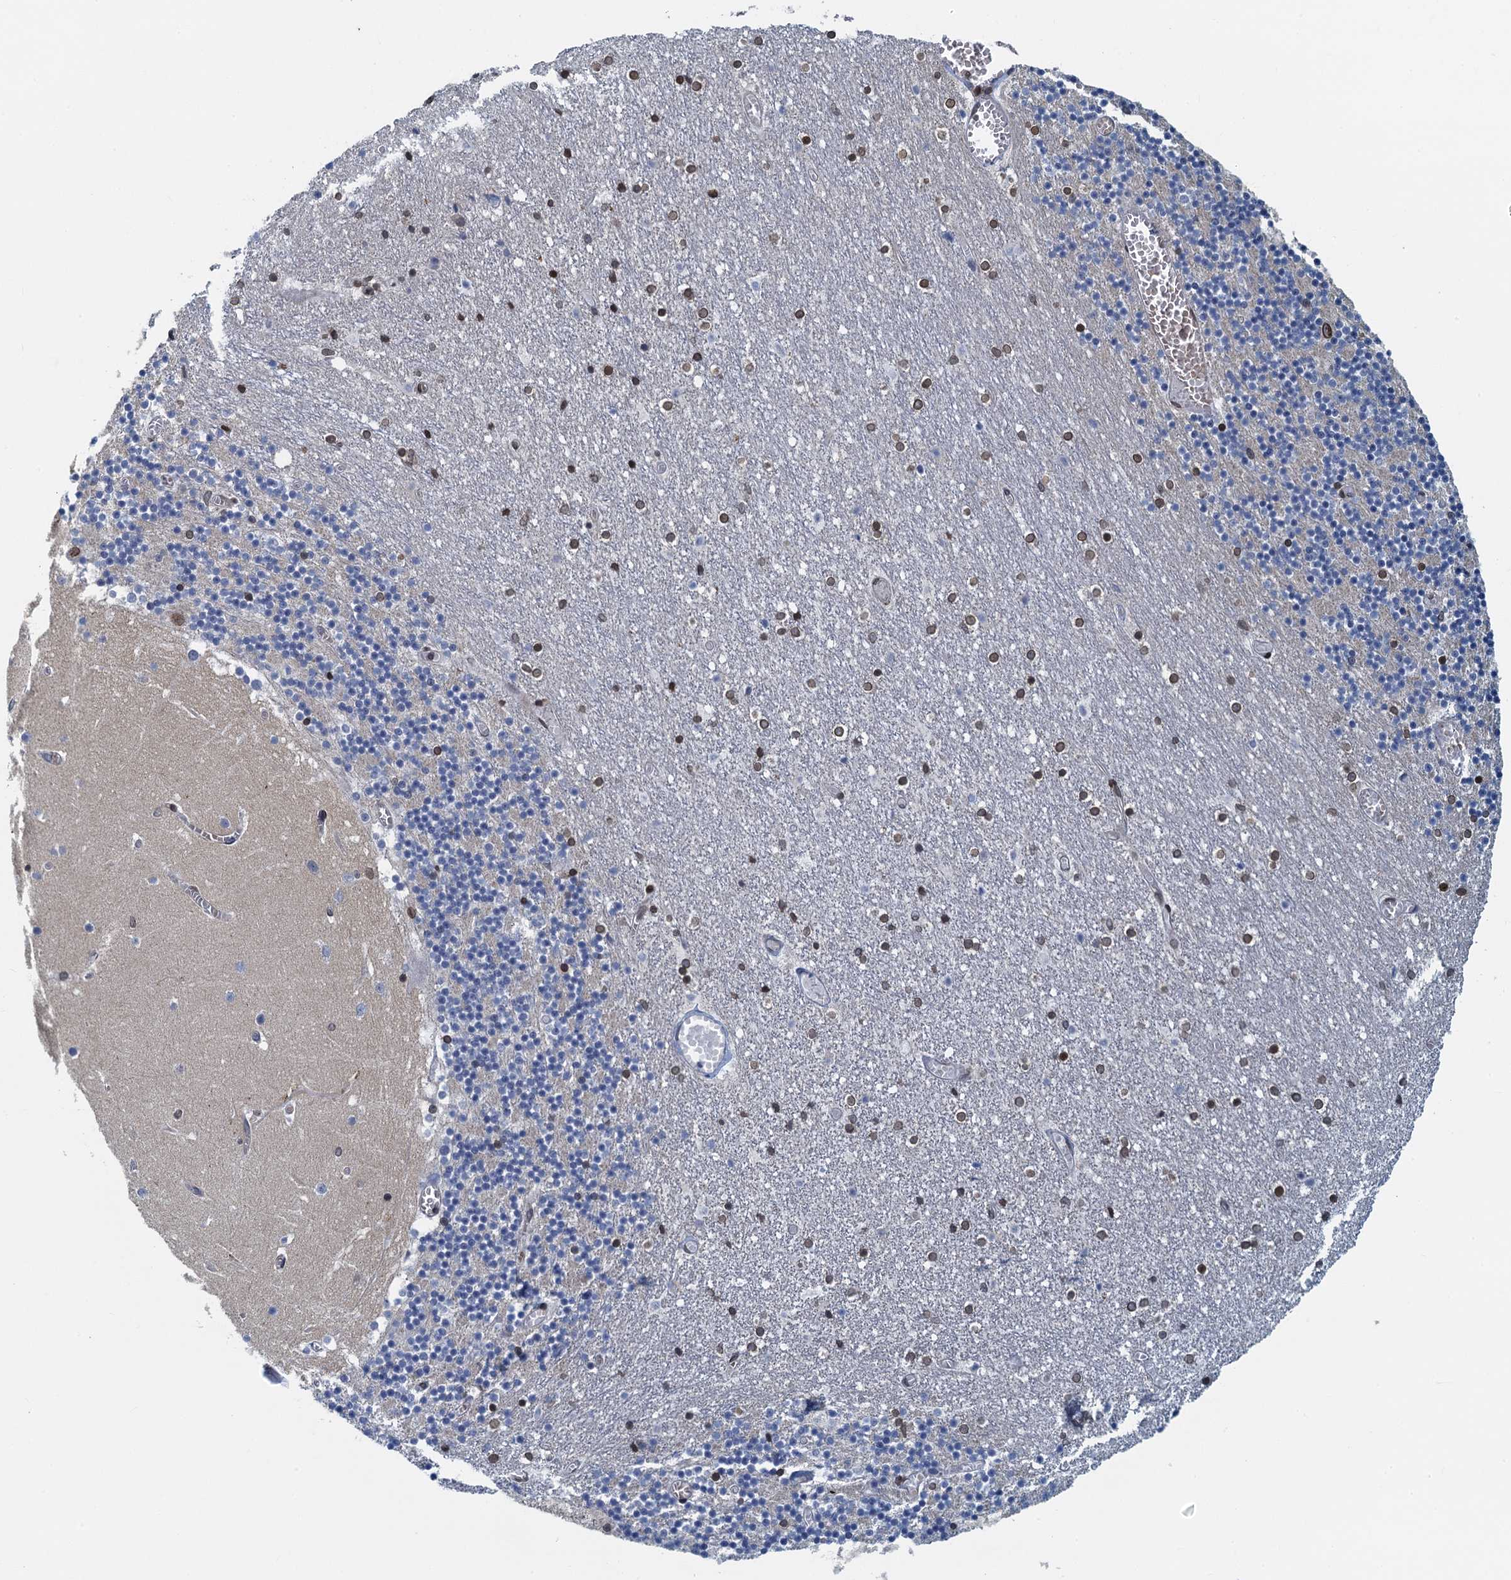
{"staining": {"intensity": "moderate", "quantity": "<25%", "location": "cytoplasmic/membranous,nuclear"}, "tissue": "cerebellum", "cell_type": "Cells in granular layer", "image_type": "normal", "snomed": [{"axis": "morphology", "description": "Normal tissue, NOS"}, {"axis": "topography", "description": "Cerebellum"}], "caption": "IHC (DAB (3,3'-diaminobenzidine)) staining of unremarkable human cerebellum demonstrates moderate cytoplasmic/membranous,nuclear protein expression in about <25% of cells in granular layer. The staining is performed using DAB brown chromogen to label protein expression. The nuclei are counter-stained blue using hematoxylin.", "gene": "CCDC34", "patient": {"sex": "female", "age": 28}}